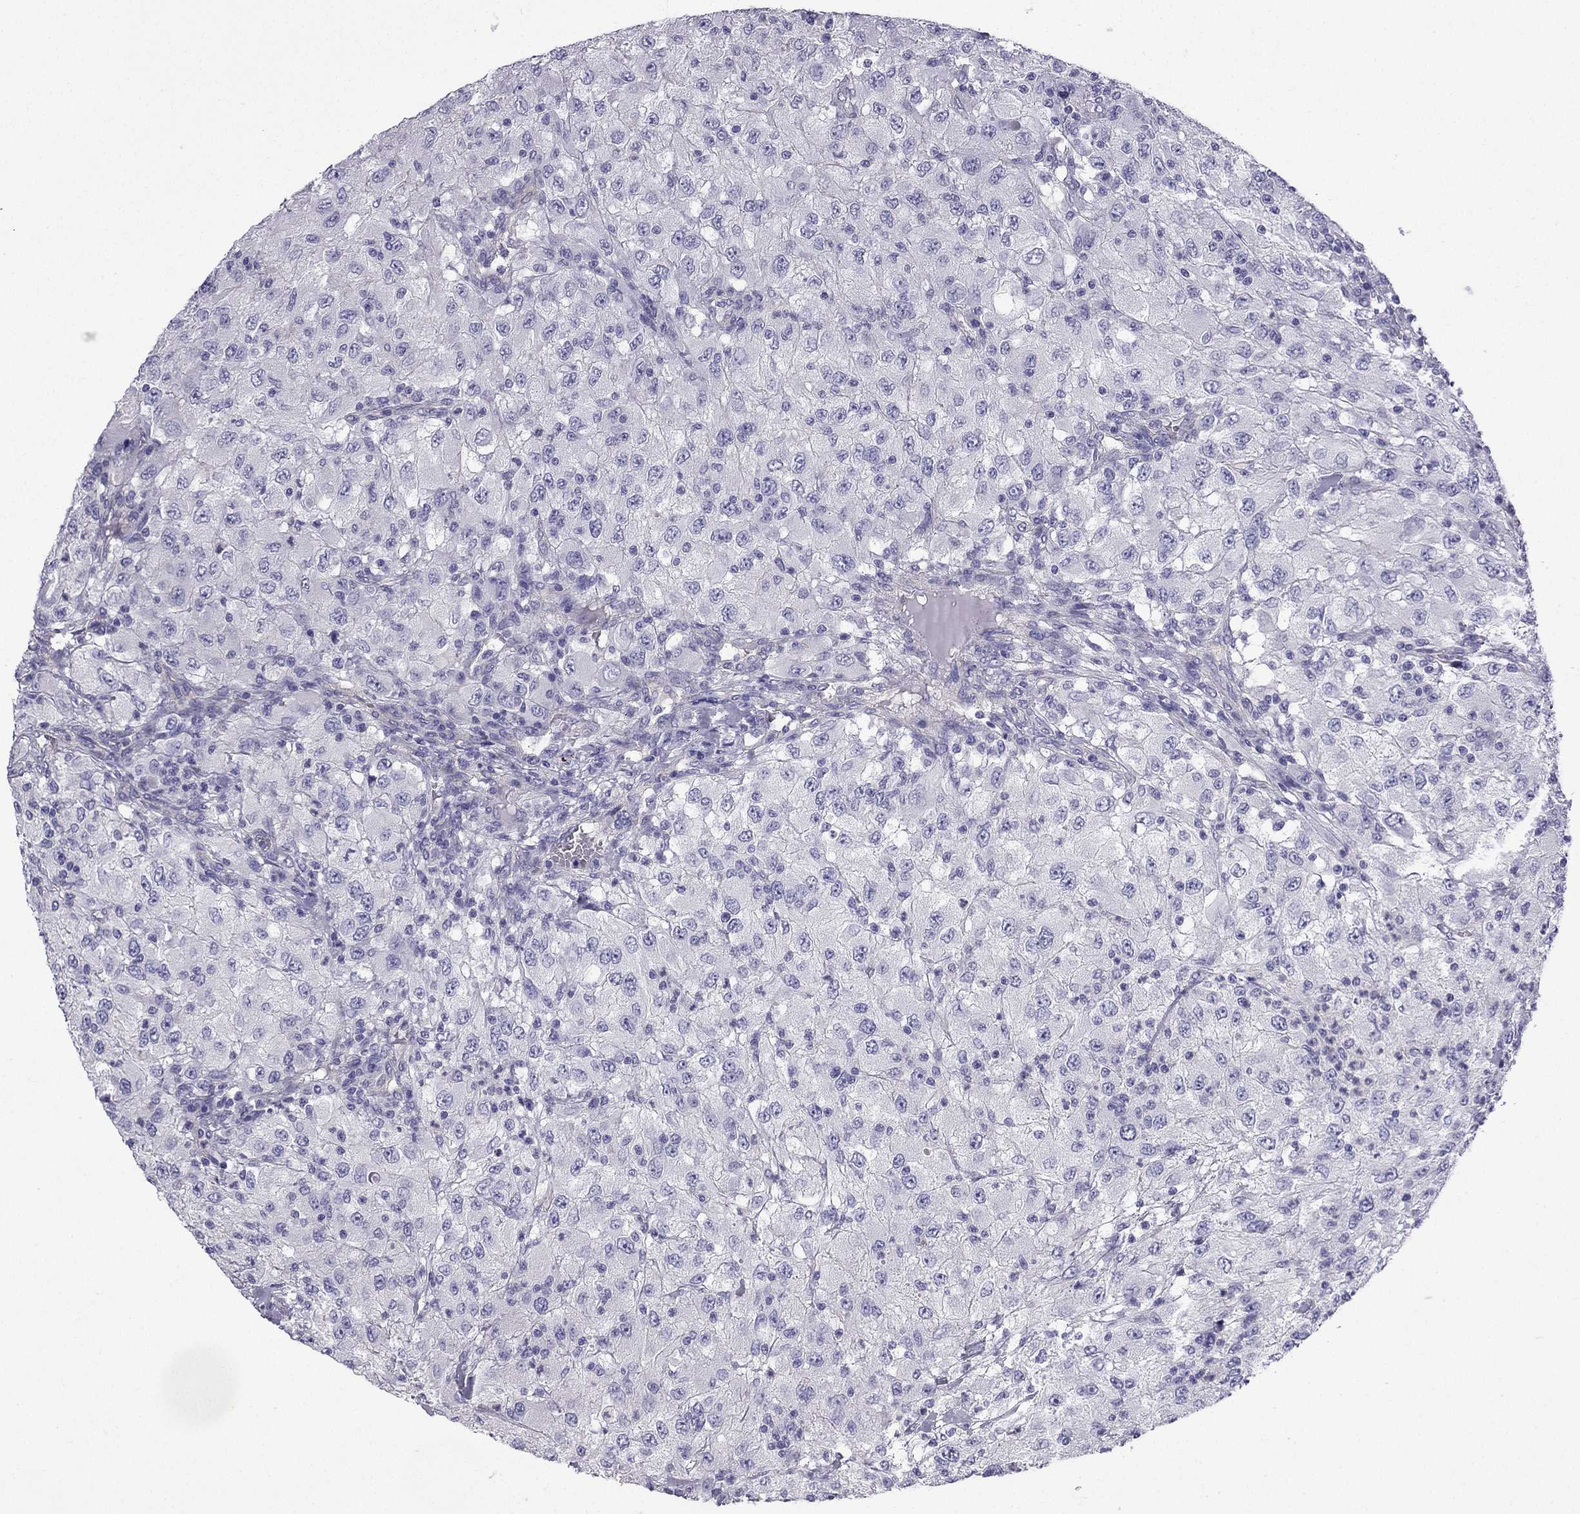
{"staining": {"intensity": "negative", "quantity": "none", "location": "none"}, "tissue": "renal cancer", "cell_type": "Tumor cells", "image_type": "cancer", "snomed": [{"axis": "morphology", "description": "Adenocarcinoma, NOS"}, {"axis": "topography", "description": "Kidney"}], "caption": "Micrograph shows no significant protein expression in tumor cells of renal adenocarcinoma.", "gene": "GJA8", "patient": {"sex": "female", "age": 67}}